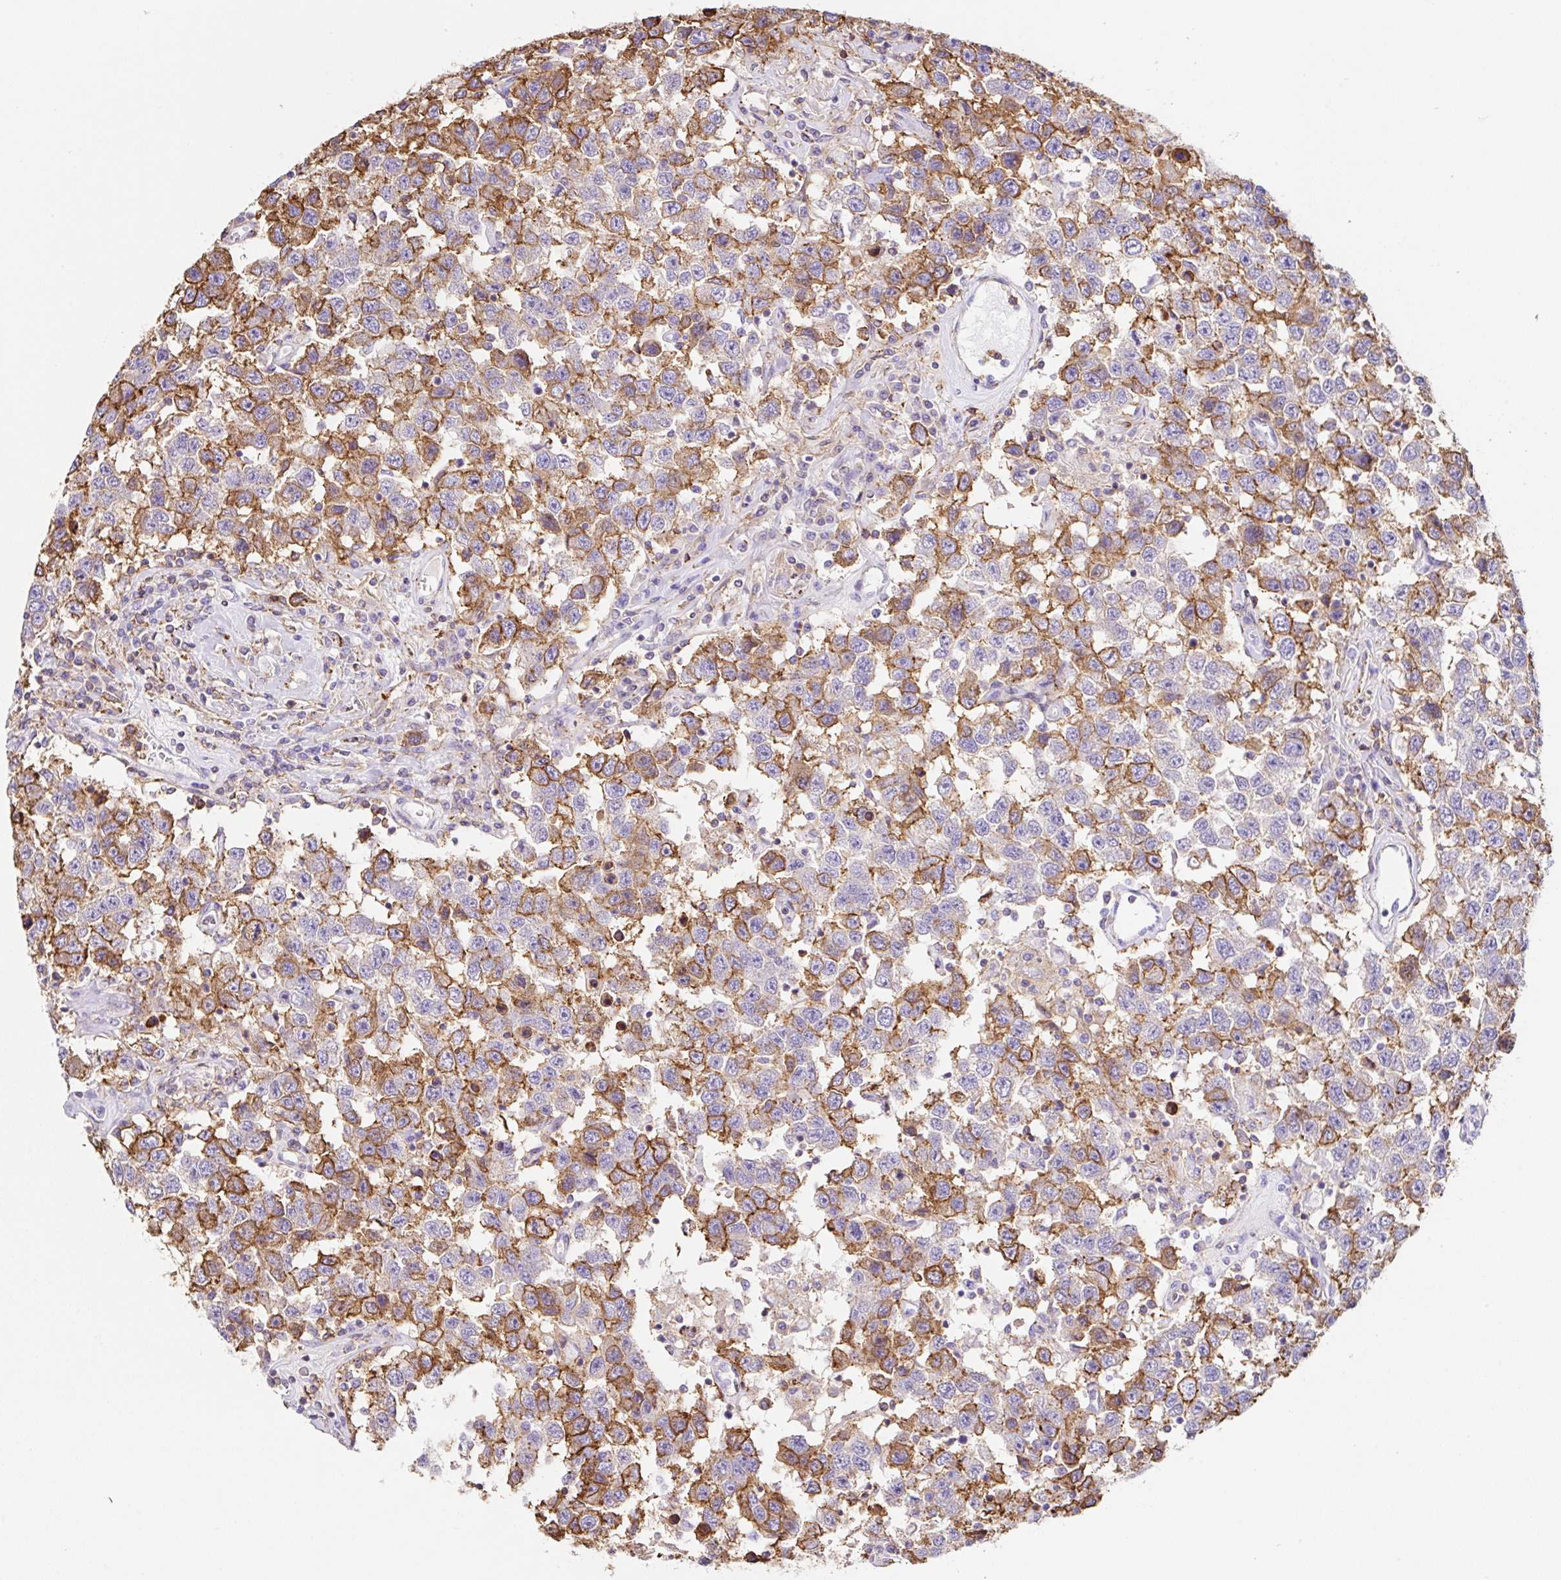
{"staining": {"intensity": "moderate", "quantity": "25%-75%", "location": "cytoplasmic/membranous"}, "tissue": "testis cancer", "cell_type": "Tumor cells", "image_type": "cancer", "snomed": [{"axis": "morphology", "description": "Seminoma, NOS"}, {"axis": "topography", "description": "Testis"}], "caption": "Moderate cytoplasmic/membranous expression is appreciated in about 25%-75% of tumor cells in seminoma (testis).", "gene": "MTTP", "patient": {"sex": "male", "age": 41}}